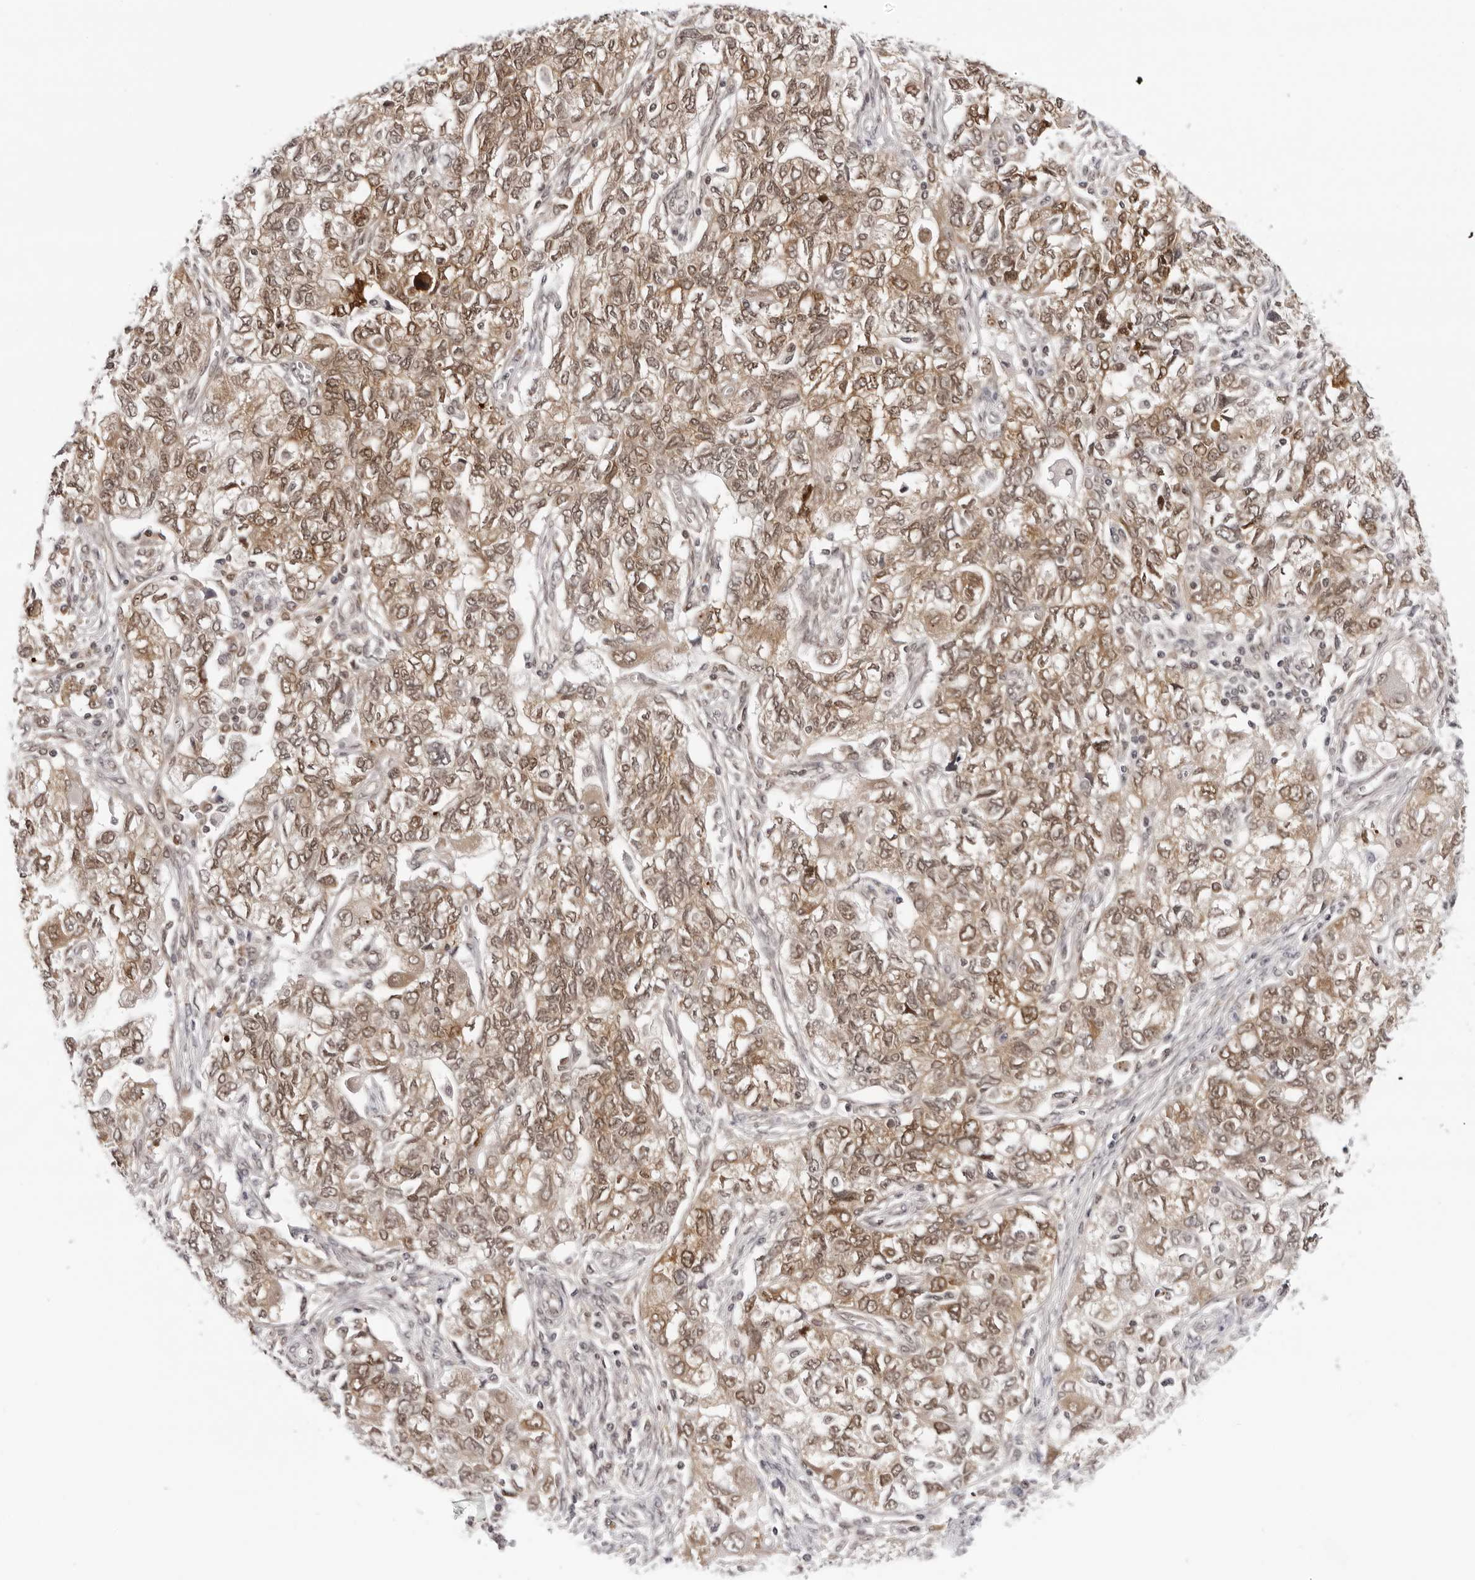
{"staining": {"intensity": "moderate", "quantity": ">75%", "location": "cytoplasmic/membranous,nuclear"}, "tissue": "ovarian cancer", "cell_type": "Tumor cells", "image_type": "cancer", "snomed": [{"axis": "morphology", "description": "Carcinoma, NOS"}, {"axis": "morphology", "description": "Cystadenocarcinoma, serous, NOS"}, {"axis": "topography", "description": "Ovary"}], "caption": "High-power microscopy captured an immunohistochemistry (IHC) micrograph of ovarian cancer, revealing moderate cytoplasmic/membranous and nuclear positivity in about >75% of tumor cells.", "gene": "WDR77", "patient": {"sex": "female", "age": 69}}